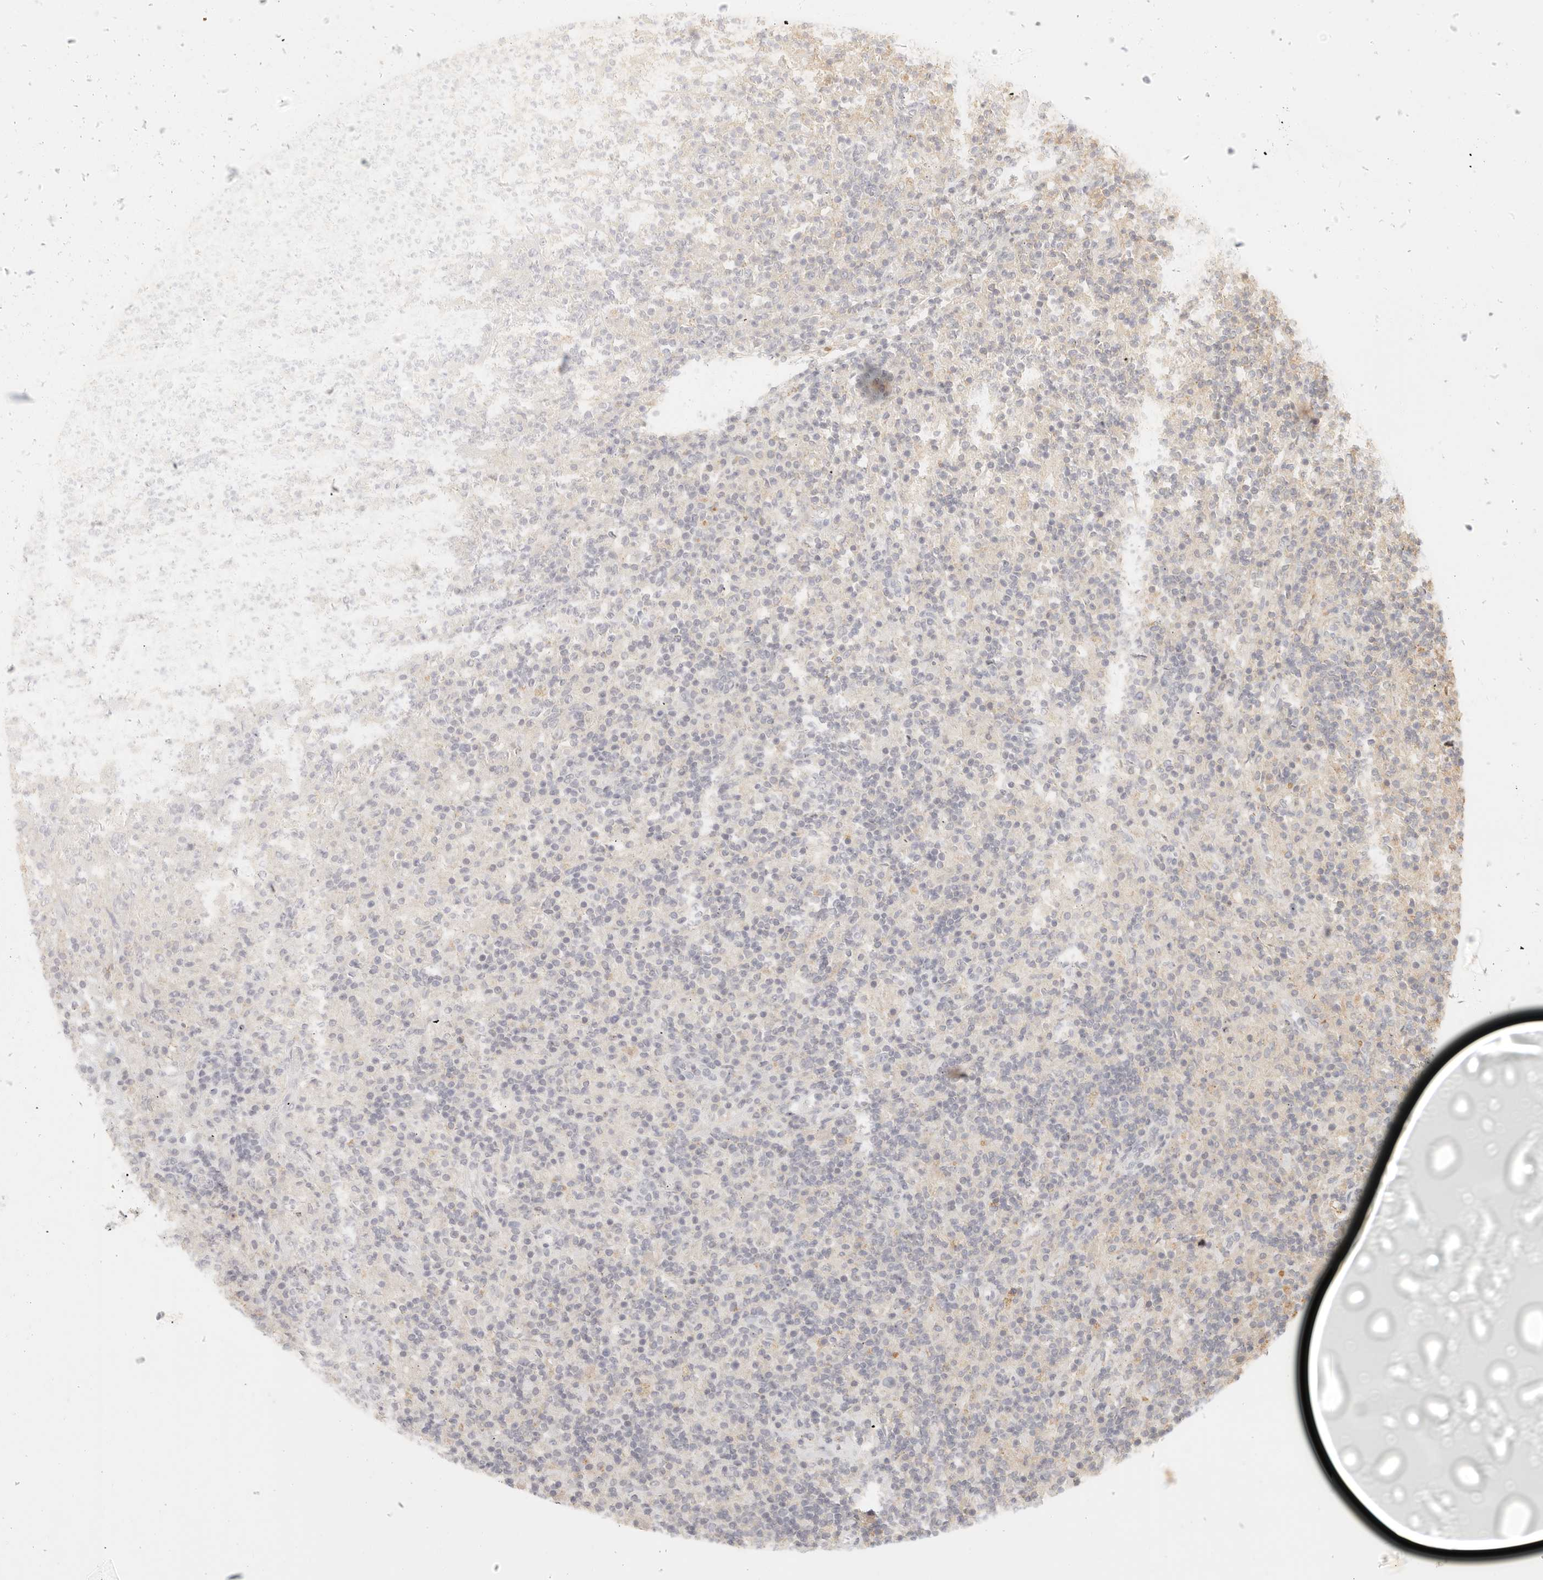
{"staining": {"intensity": "negative", "quantity": "none", "location": "none"}, "tissue": "lymphoma", "cell_type": "Tumor cells", "image_type": "cancer", "snomed": [{"axis": "morphology", "description": "Hodgkin's disease, NOS"}, {"axis": "topography", "description": "Lymph node"}], "caption": "Immunohistochemical staining of human Hodgkin's disease shows no significant expression in tumor cells.", "gene": "CNMD", "patient": {"sex": "male", "age": 70}}